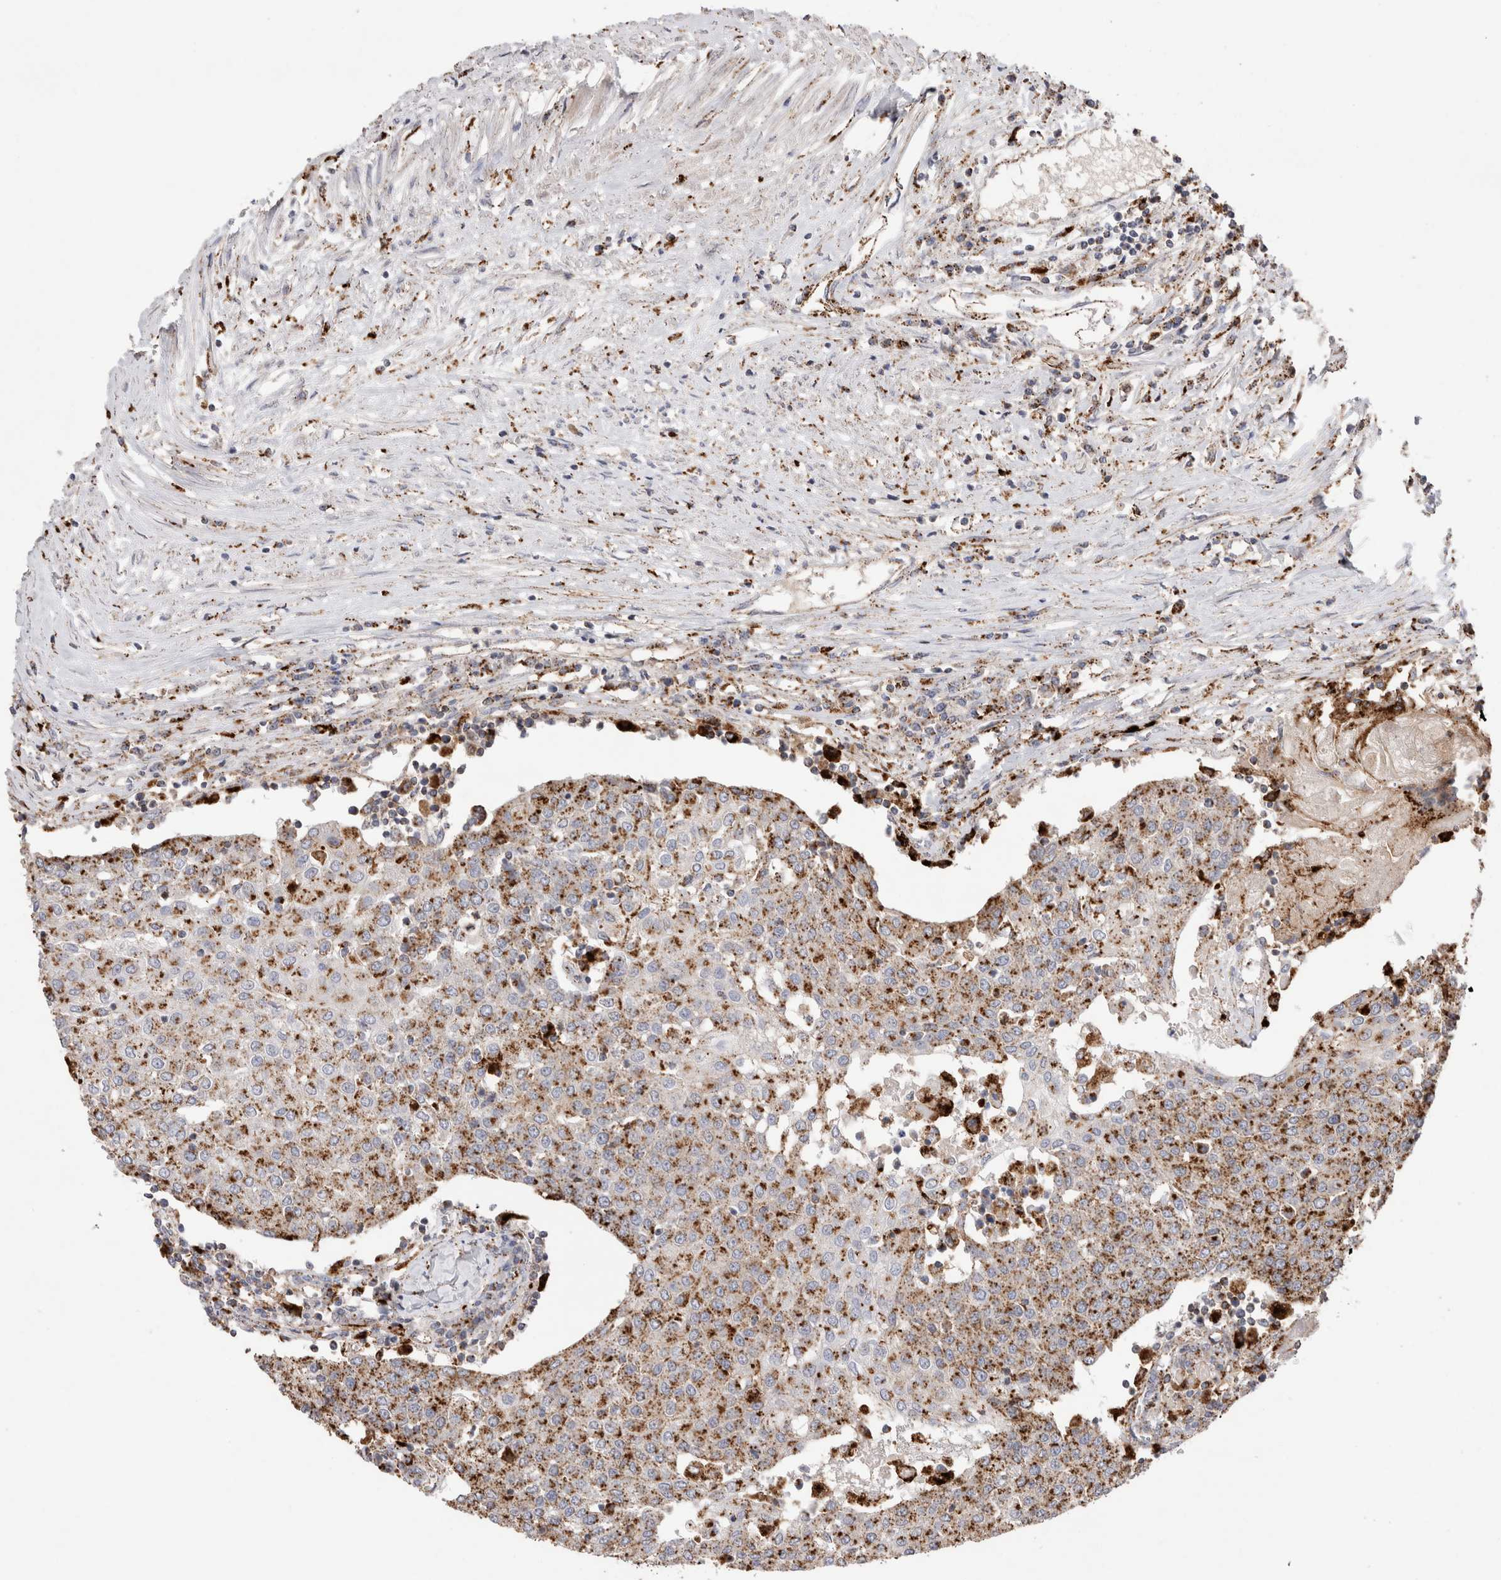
{"staining": {"intensity": "moderate", "quantity": ">75%", "location": "cytoplasmic/membranous"}, "tissue": "urothelial cancer", "cell_type": "Tumor cells", "image_type": "cancer", "snomed": [{"axis": "morphology", "description": "Urothelial carcinoma, High grade"}, {"axis": "topography", "description": "Urinary bladder"}], "caption": "Human high-grade urothelial carcinoma stained with a protein marker reveals moderate staining in tumor cells.", "gene": "CTSA", "patient": {"sex": "female", "age": 85}}